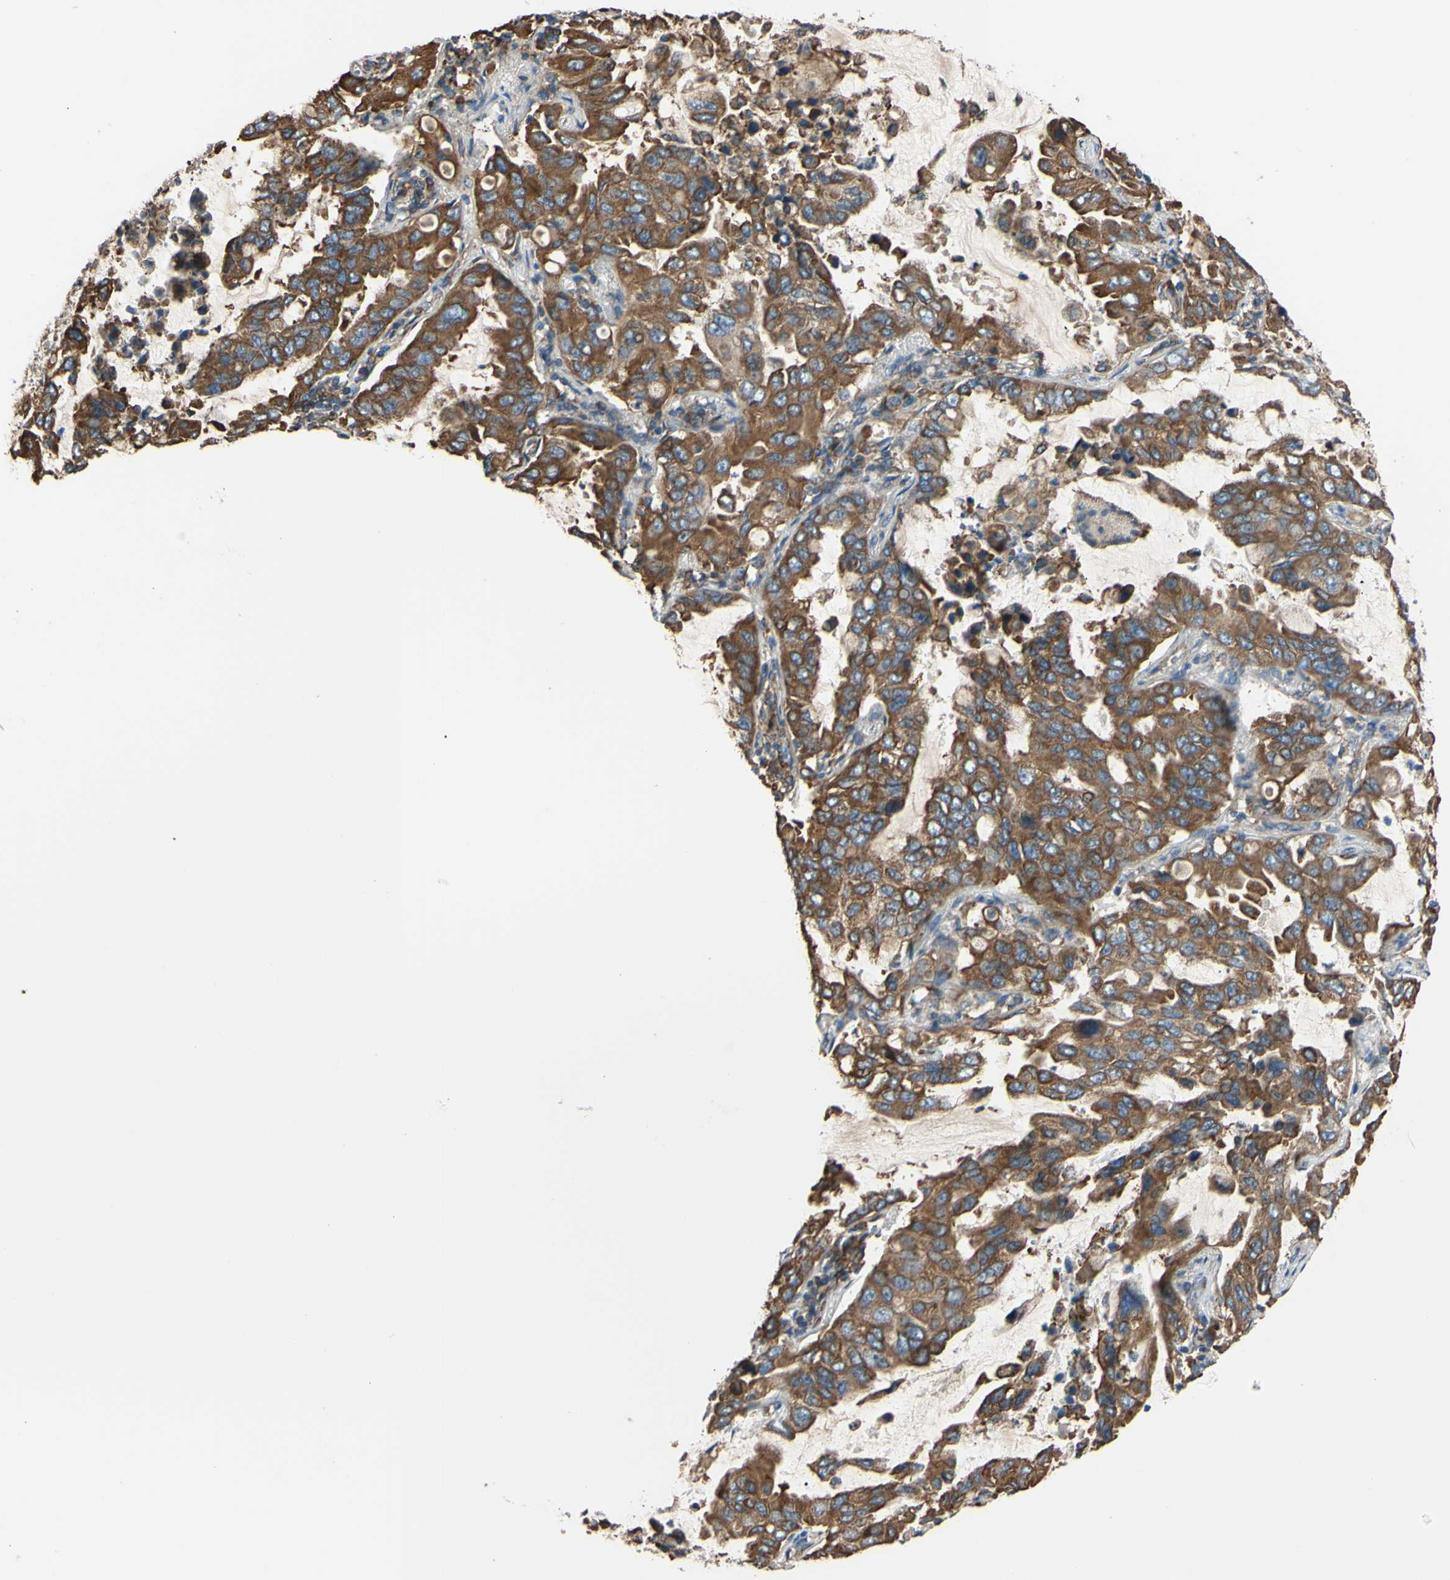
{"staining": {"intensity": "strong", "quantity": ">75%", "location": "cytoplasmic/membranous"}, "tissue": "lung cancer", "cell_type": "Tumor cells", "image_type": "cancer", "snomed": [{"axis": "morphology", "description": "Adenocarcinoma, NOS"}, {"axis": "topography", "description": "Lung"}], "caption": "Immunohistochemical staining of human lung adenocarcinoma demonstrates strong cytoplasmic/membranous protein positivity in approximately >75% of tumor cells.", "gene": "BMF", "patient": {"sex": "male", "age": 64}}